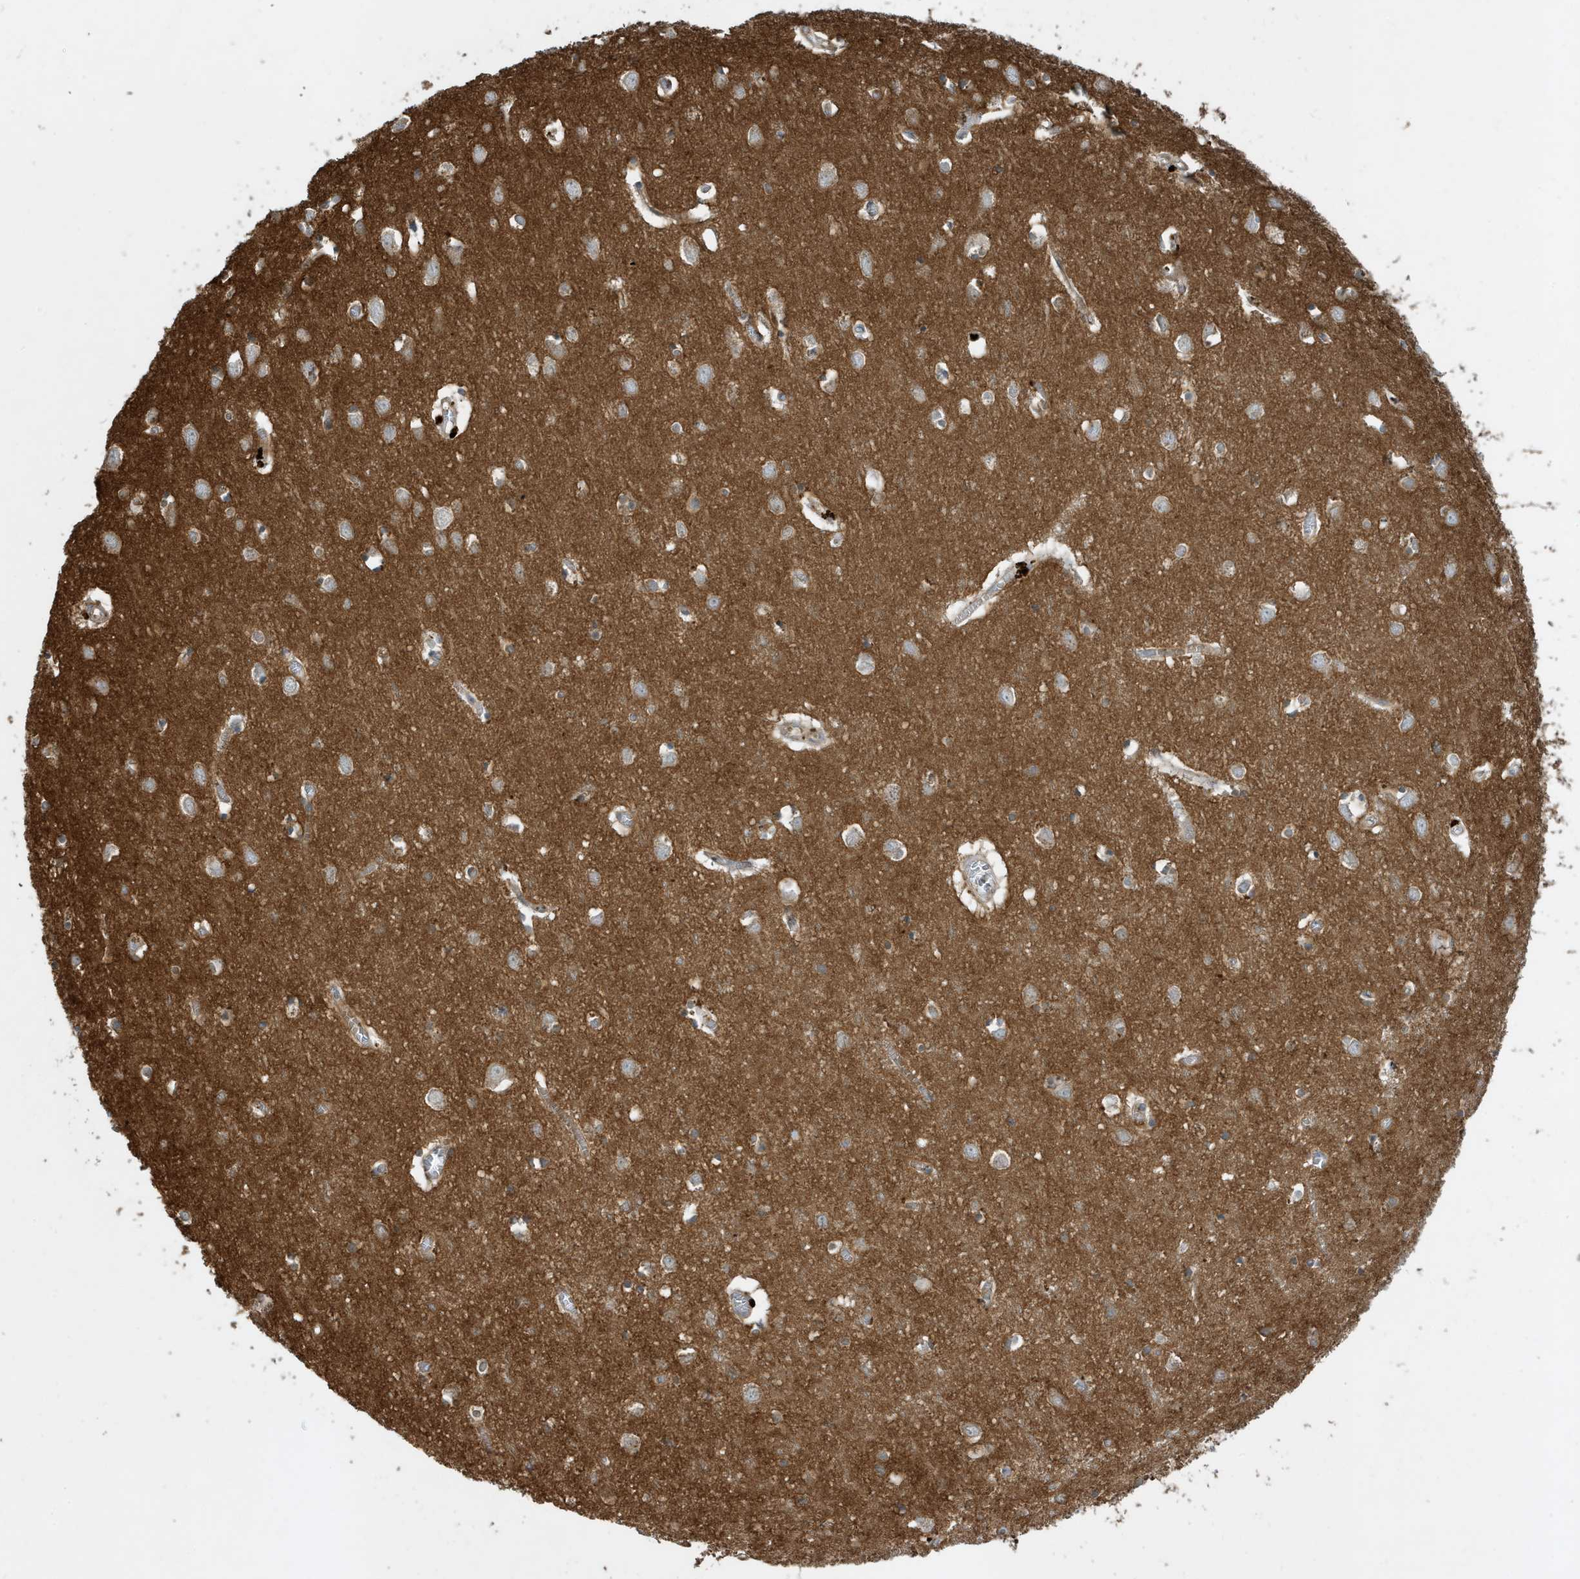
{"staining": {"intensity": "weak", "quantity": ">75%", "location": "cytoplasmic/membranous"}, "tissue": "cerebral cortex", "cell_type": "Endothelial cells", "image_type": "normal", "snomed": [{"axis": "morphology", "description": "Normal tissue, NOS"}, {"axis": "topography", "description": "Cerebral cortex"}], "caption": "Immunohistochemistry histopathology image of unremarkable cerebral cortex: human cerebral cortex stained using immunohistochemistry (IHC) reveals low levels of weak protein expression localized specifically in the cytoplasmic/membranous of endothelial cells, appearing as a cytoplasmic/membranous brown color.", "gene": "ABTB1", "patient": {"sex": "female", "age": 64}}